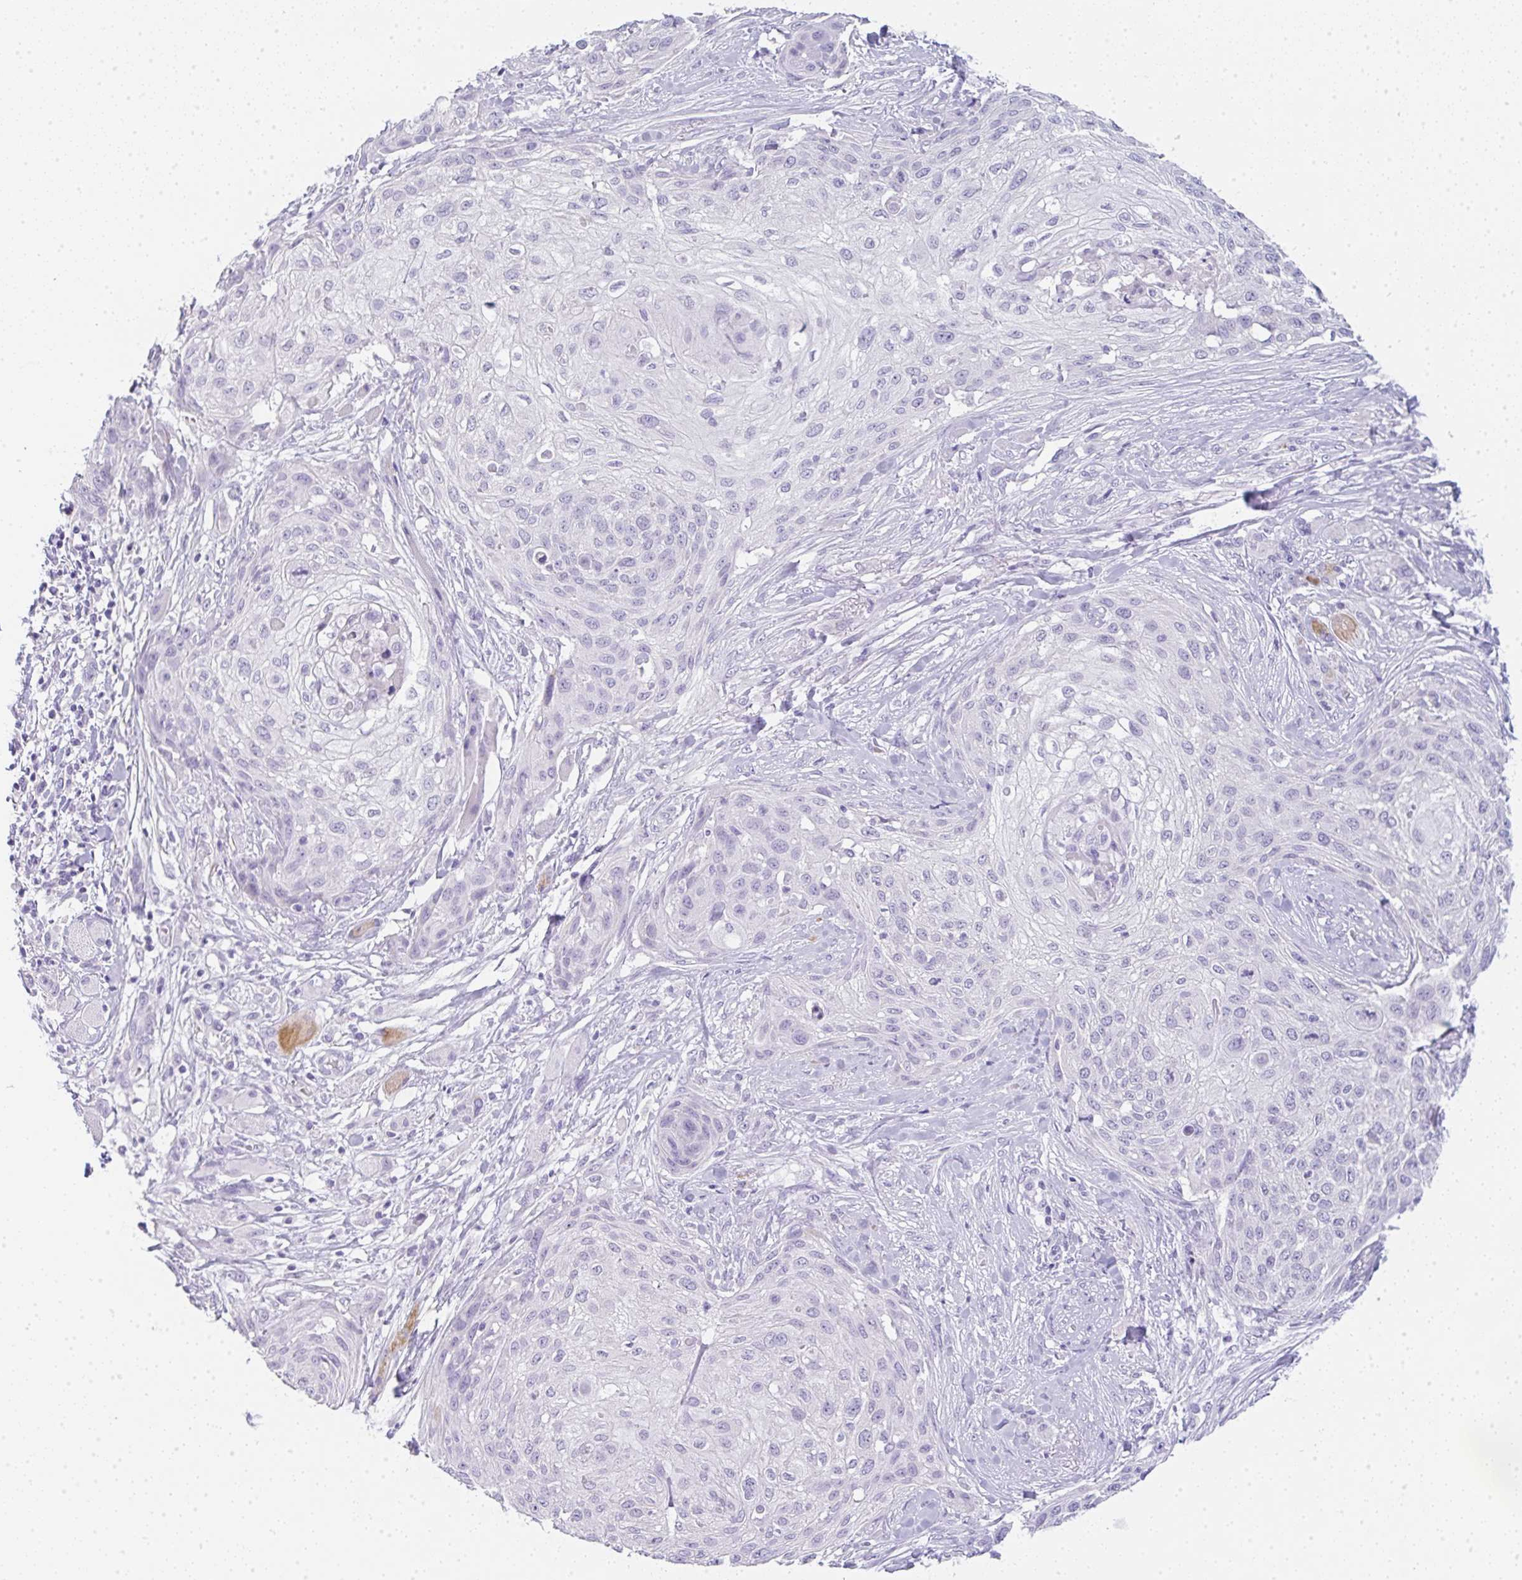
{"staining": {"intensity": "negative", "quantity": "none", "location": "none"}, "tissue": "skin cancer", "cell_type": "Tumor cells", "image_type": "cancer", "snomed": [{"axis": "morphology", "description": "Squamous cell carcinoma, NOS"}, {"axis": "topography", "description": "Skin"}], "caption": "Micrograph shows no protein staining in tumor cells of skin squamous cell carcinoma tissue. The staining was performed using DAB (3,3'-diaminobenzidine) to visualize the protein expression in brown, while the nuclei were stained in blue with hematoxylin (Magnification: 20x).", "gene": "LPAR4", "patient": {"sex": "female", "age": 87}}